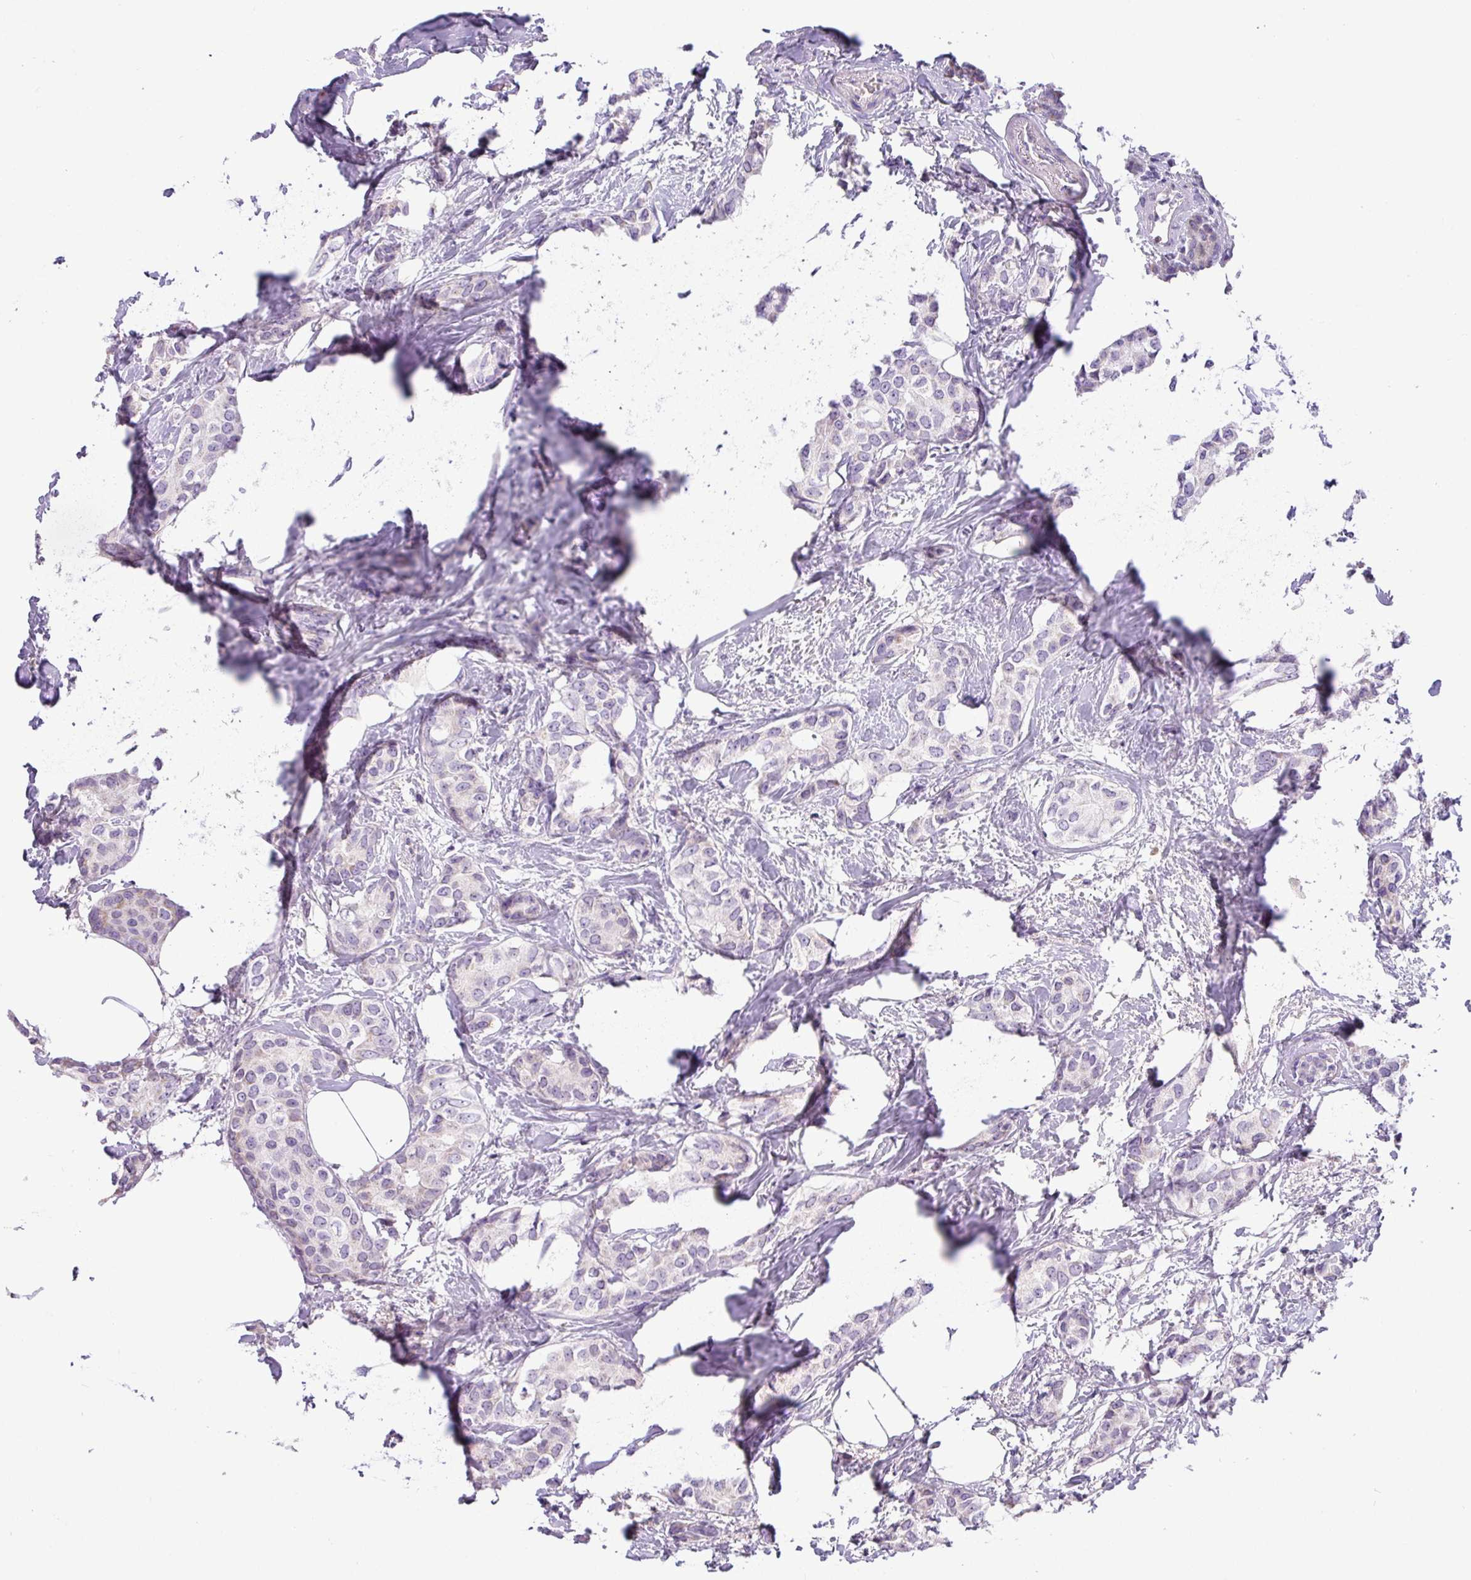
{"staining": {"intensity": "negative", "quantity": "none", "location": "none"}, "tissue": "breast cancer", "cell_type": "Tumor cells", "image_type": "cancer", "snomed": [{"axis": "morphology", "description": "Duct carcinoma"}, {"axis": "topography", "description": "Breast"}], "caption": "Tumor cells are negative for protein expression in human breast cancer (intraductal carcinoma). The staining was performed using DAB to visualize the protein expression in brown, while the nuclei were stained in blue with hematoxylin (Magnification: 20x).", "gene": "SH2D3C", "patient": {"sex": "female", "age": 73}}